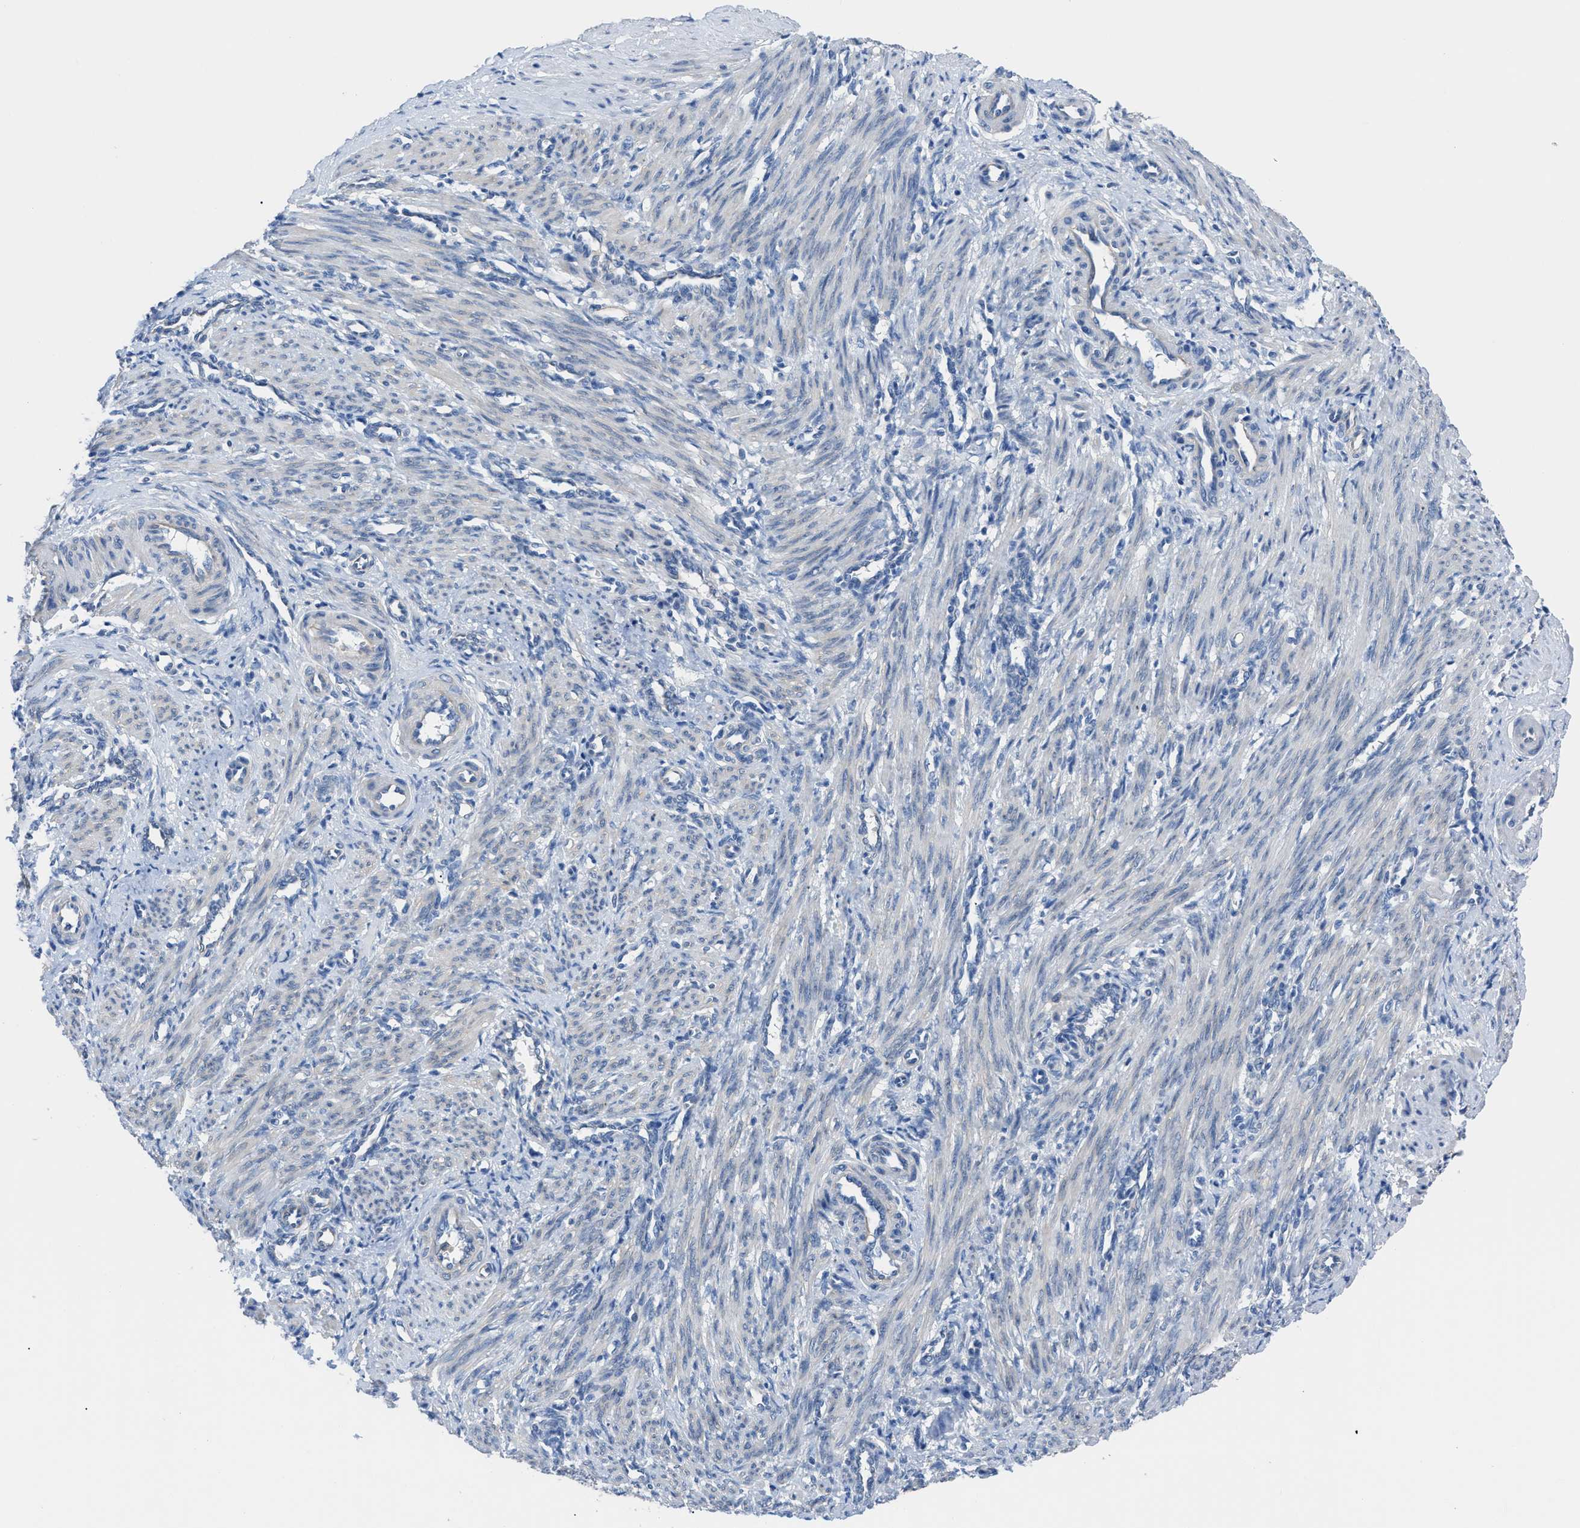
{"staining": {"intensity": "negative", "quantity": "none", "location": "none"}, "tissue": "smooth muscle", "cell_type": "Smooth muscle cells", "image_type": "normal", "snomed": [{"axis": "morphology", "description": "Normal tissue, NOS"}, {"axis": "topography", "description": "Endometrium"}], "caption": "This is an IHC micrograph of normal smooth muscle. There is no expression in smooth muscle cells.", "gene": "ITPR1", "patient": {"sex": "female", "age": 33}}